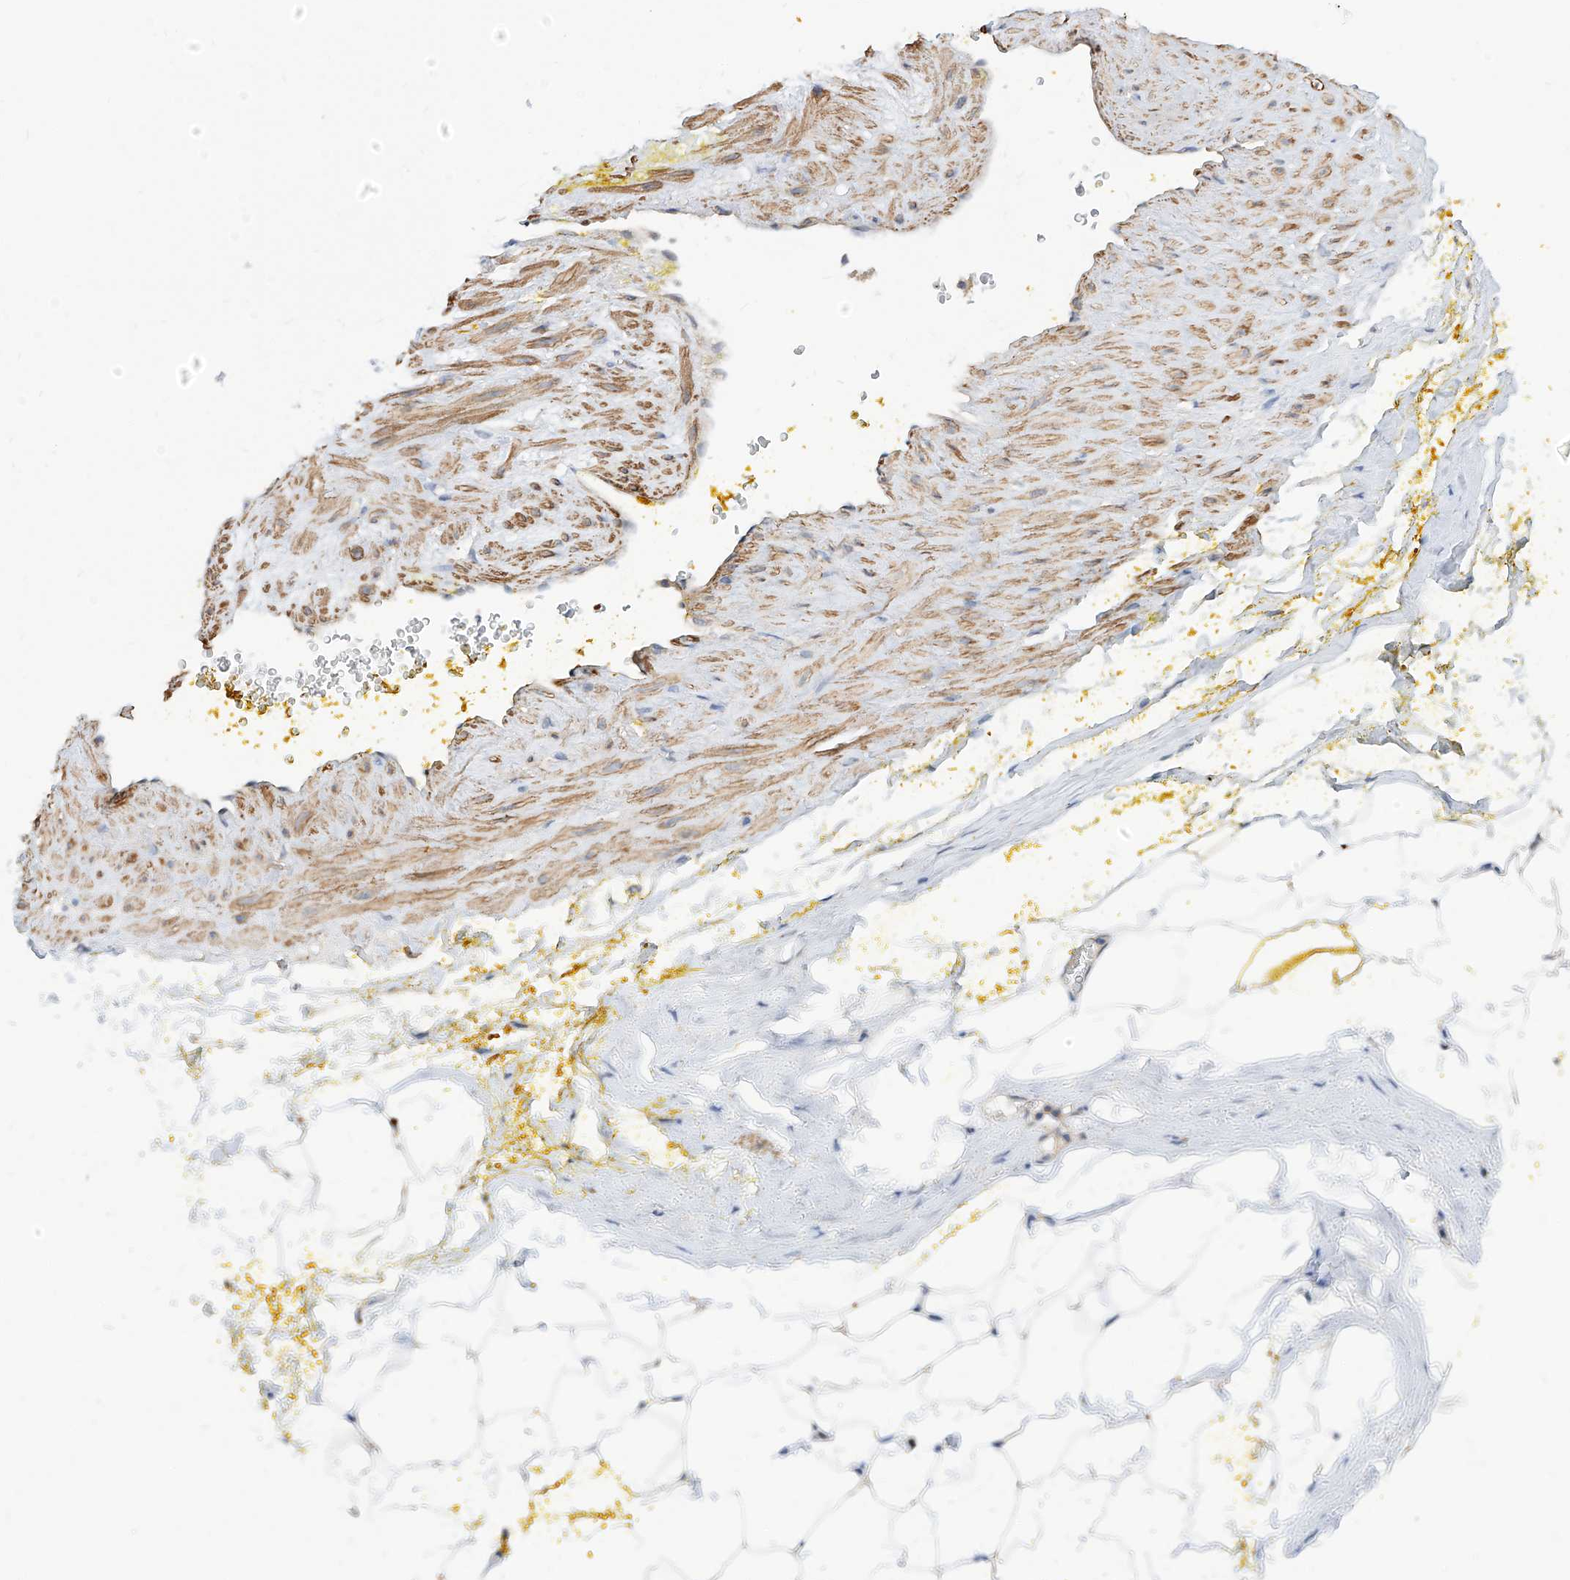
{"staining": {"intensity": "weak", "quantity": ">75%", "location": "cytoplasmic/membranous"}, "tissue": "adipose tissue", "cell_type": "Adipocytes", "image_type": "normal", "snomed": [{"axis": "morphology", "description": "Normal tissue, NOS"}, {"axis": "morphology", "description": "Adenocarcinoma, Low grade"}, {"axis": "topography", "description": "Prostate"}, {"axis": "topography", "description": "Peripheral nerve tissue"}], "caption": "Weak cytoplasmic/membranous expression for a protein is seen in approximately >75% of adipocytes of benign adipose tissue using immunohistochemistry.", "gene": "MAGEE2", "patient": {"sex": "male", "age": 63}}